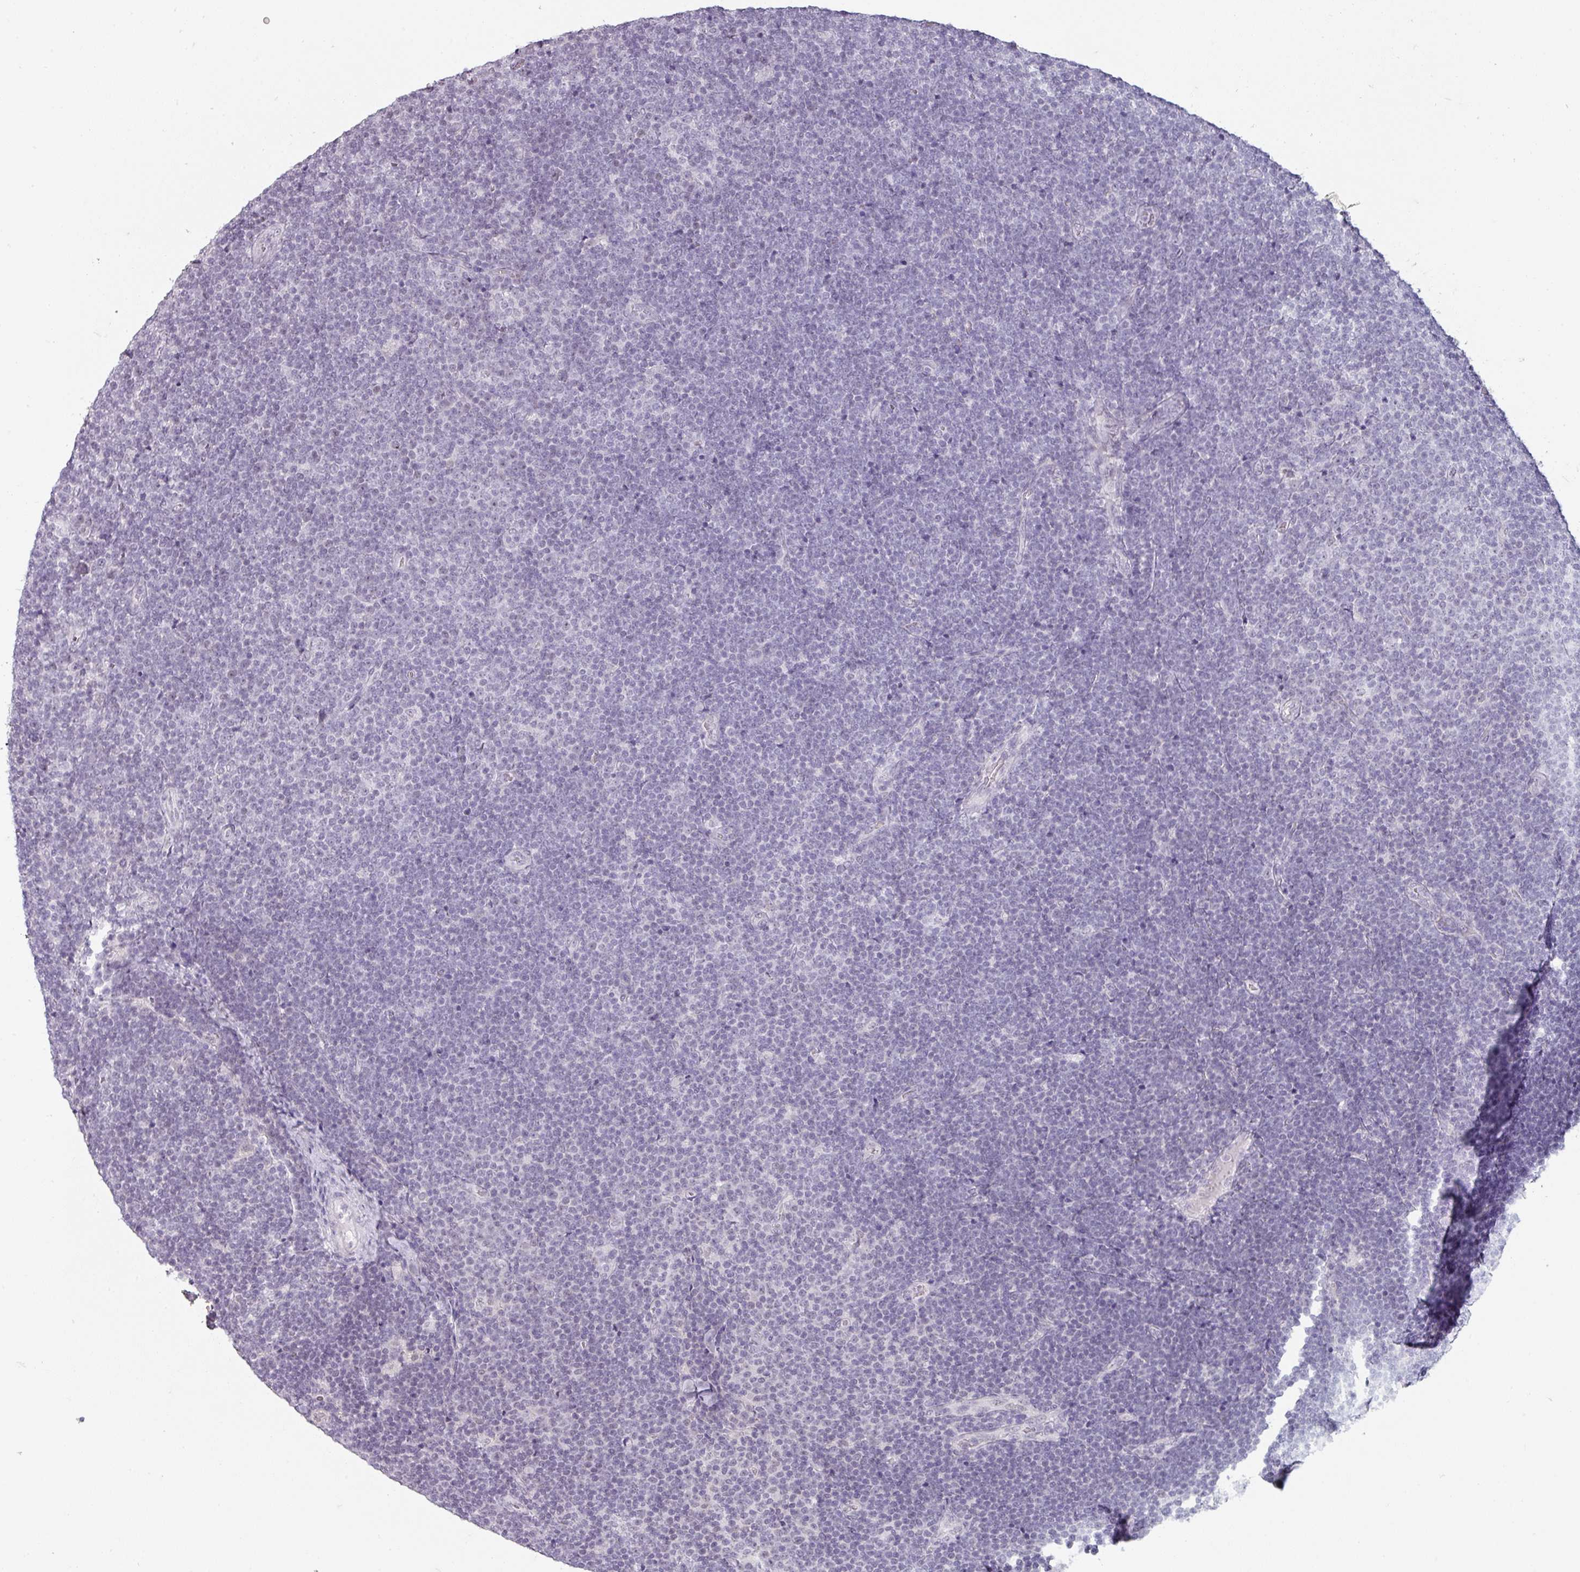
{"staining": {"intensity": "negative", "quantity": "none", "location": "none"}, "tissue": "lymphoma", "cell_type": "Tumor cells", "image_type": "cancer", "snomed": [{"axis": "morphology", "description": "Malignant lymphoma, non-Hodgkin's type, Low grade"}, {"axis": "topography", "description": "Lymph node"}], "caption": "Malignant lymphoma, non-Hodgkin's type (low-grade) was stained to show a protein in brown. There is no significant expression in tumor cells. (DAB immunohistochemistry visualized using brightfield microscopy, high magnification).", "gene": "SPRR1A", "patient": {"sex": "male", "age": 48}}